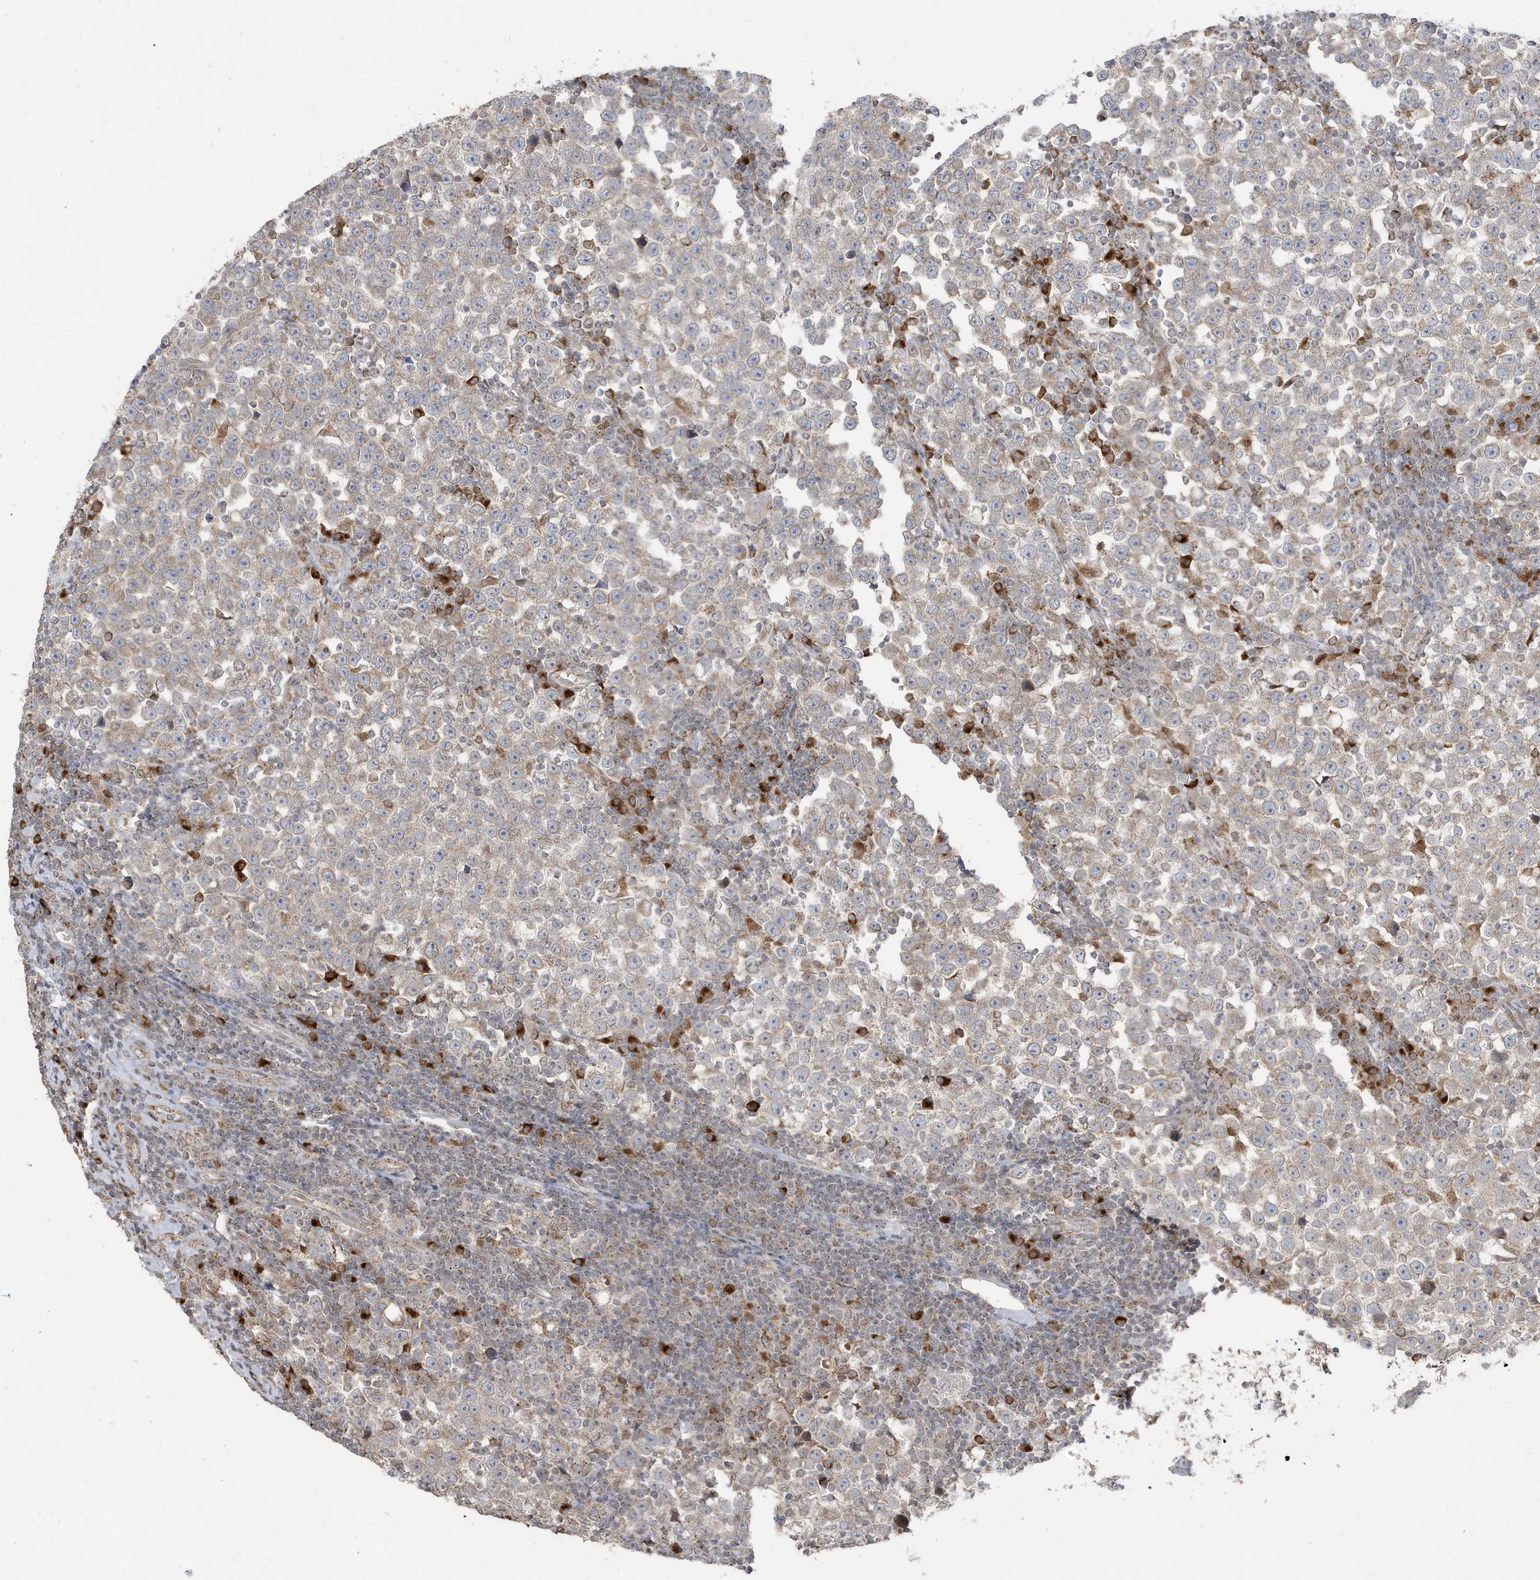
{"staining": {"intensity": "weak", "quantity": "<25%", "location": "cytoplasmic/membranous"}, "tissue": "testis cancer", "cell_type": "Tumor cells", "image_type": "cancer", "snomed": [{"axis": "morphology", "description": "Normal tissue, NOS"}, {"axis": "morphology", "description": "Seminoma, NOS"}, {"axis": "topography", "description": "Testis"}], "caption": "Immunohistochemistry (IHC) of human seminoma (testis) exhibits no staining in tumor cells.", "gene": "RER1", "patient": {"sex": "male", "age": 43}}